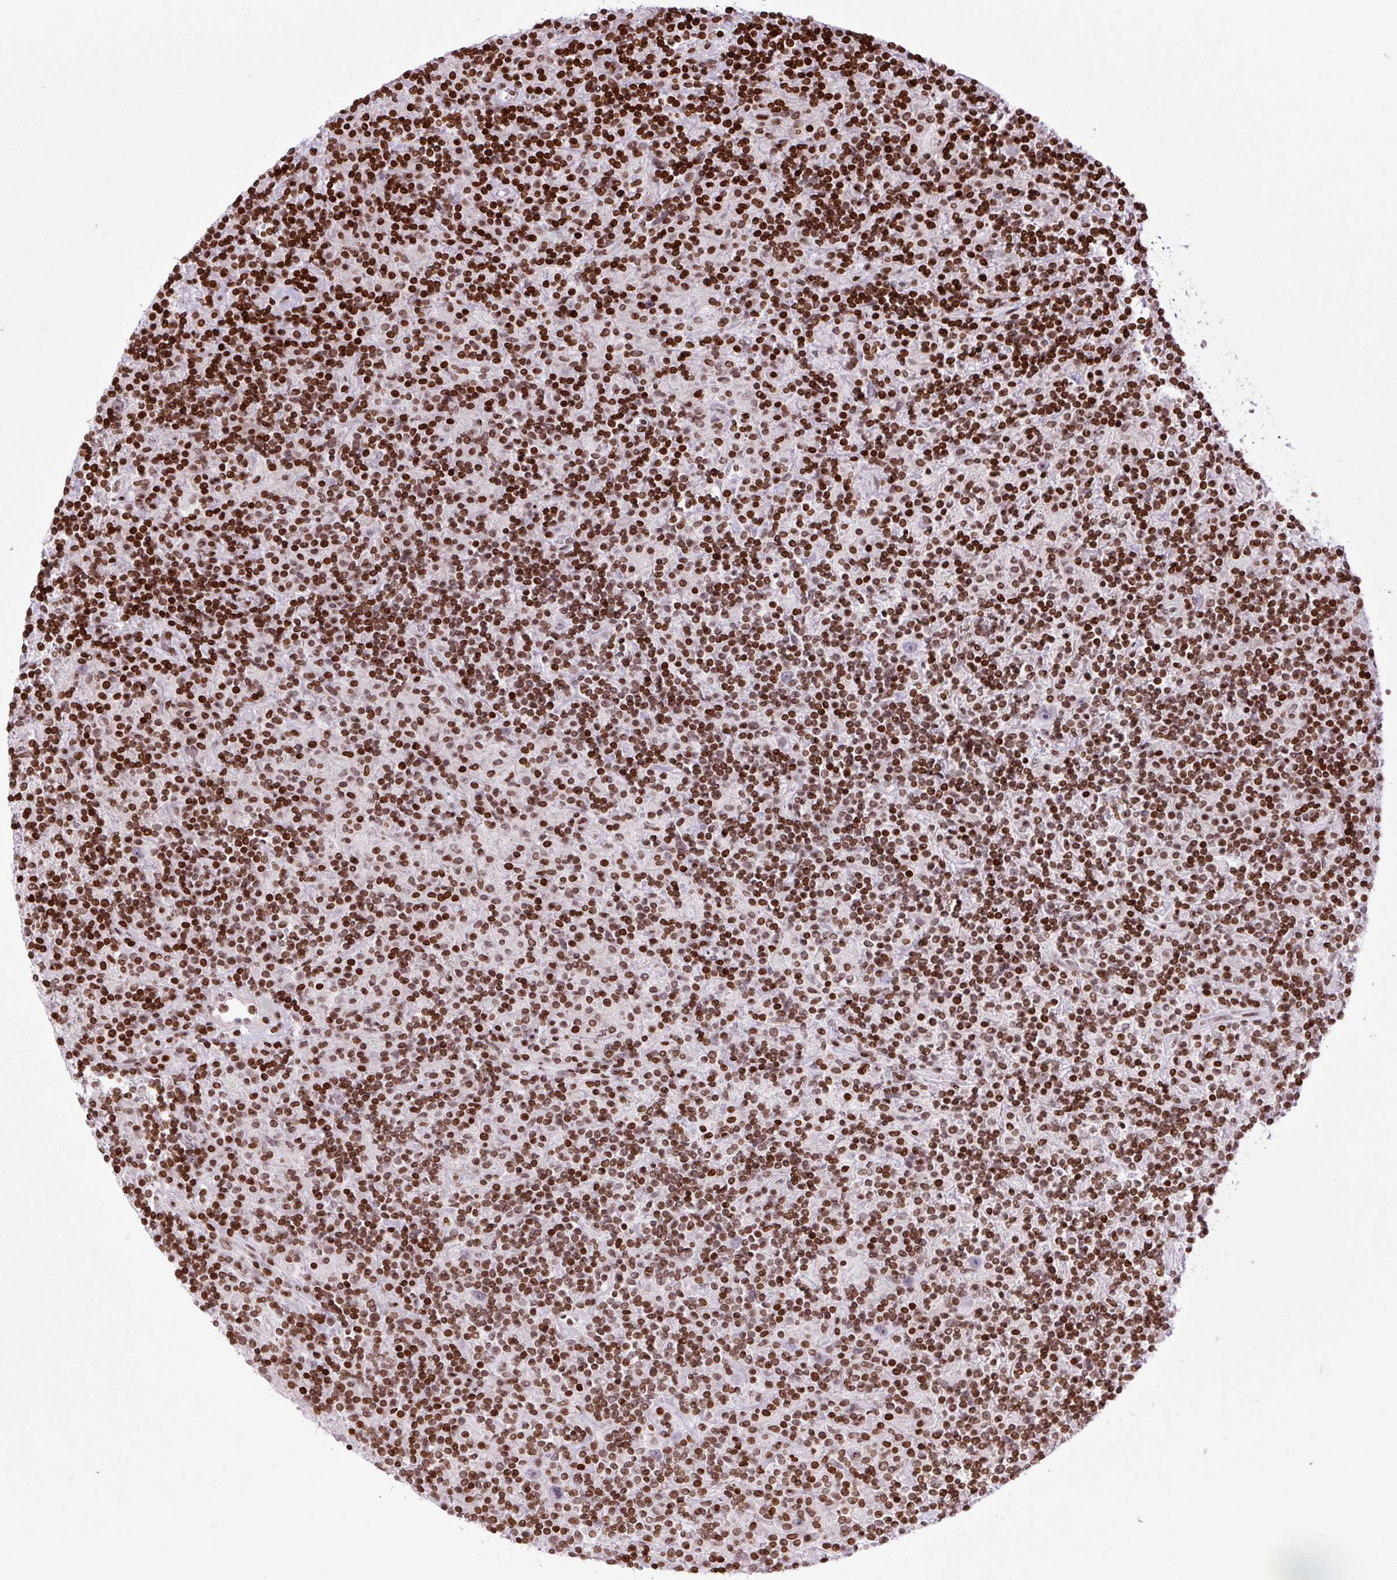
{"staining": {"intensity": "negative", "quantity": "none", "location": "none"}, "tissue": "lymphoma", "cell_type": "Tumor cells", "image_type": "cancer", "snomed": [{"axis": "morphology", "description": "Hodgkin's disease, NOS"}, {"axis": "topography", "description": "Lymph node"}], "caption": "Tumor cells show no significant expression in lymphoma.", "gene": "H1-3", "patient": {"sex": "male", "age": 70}}